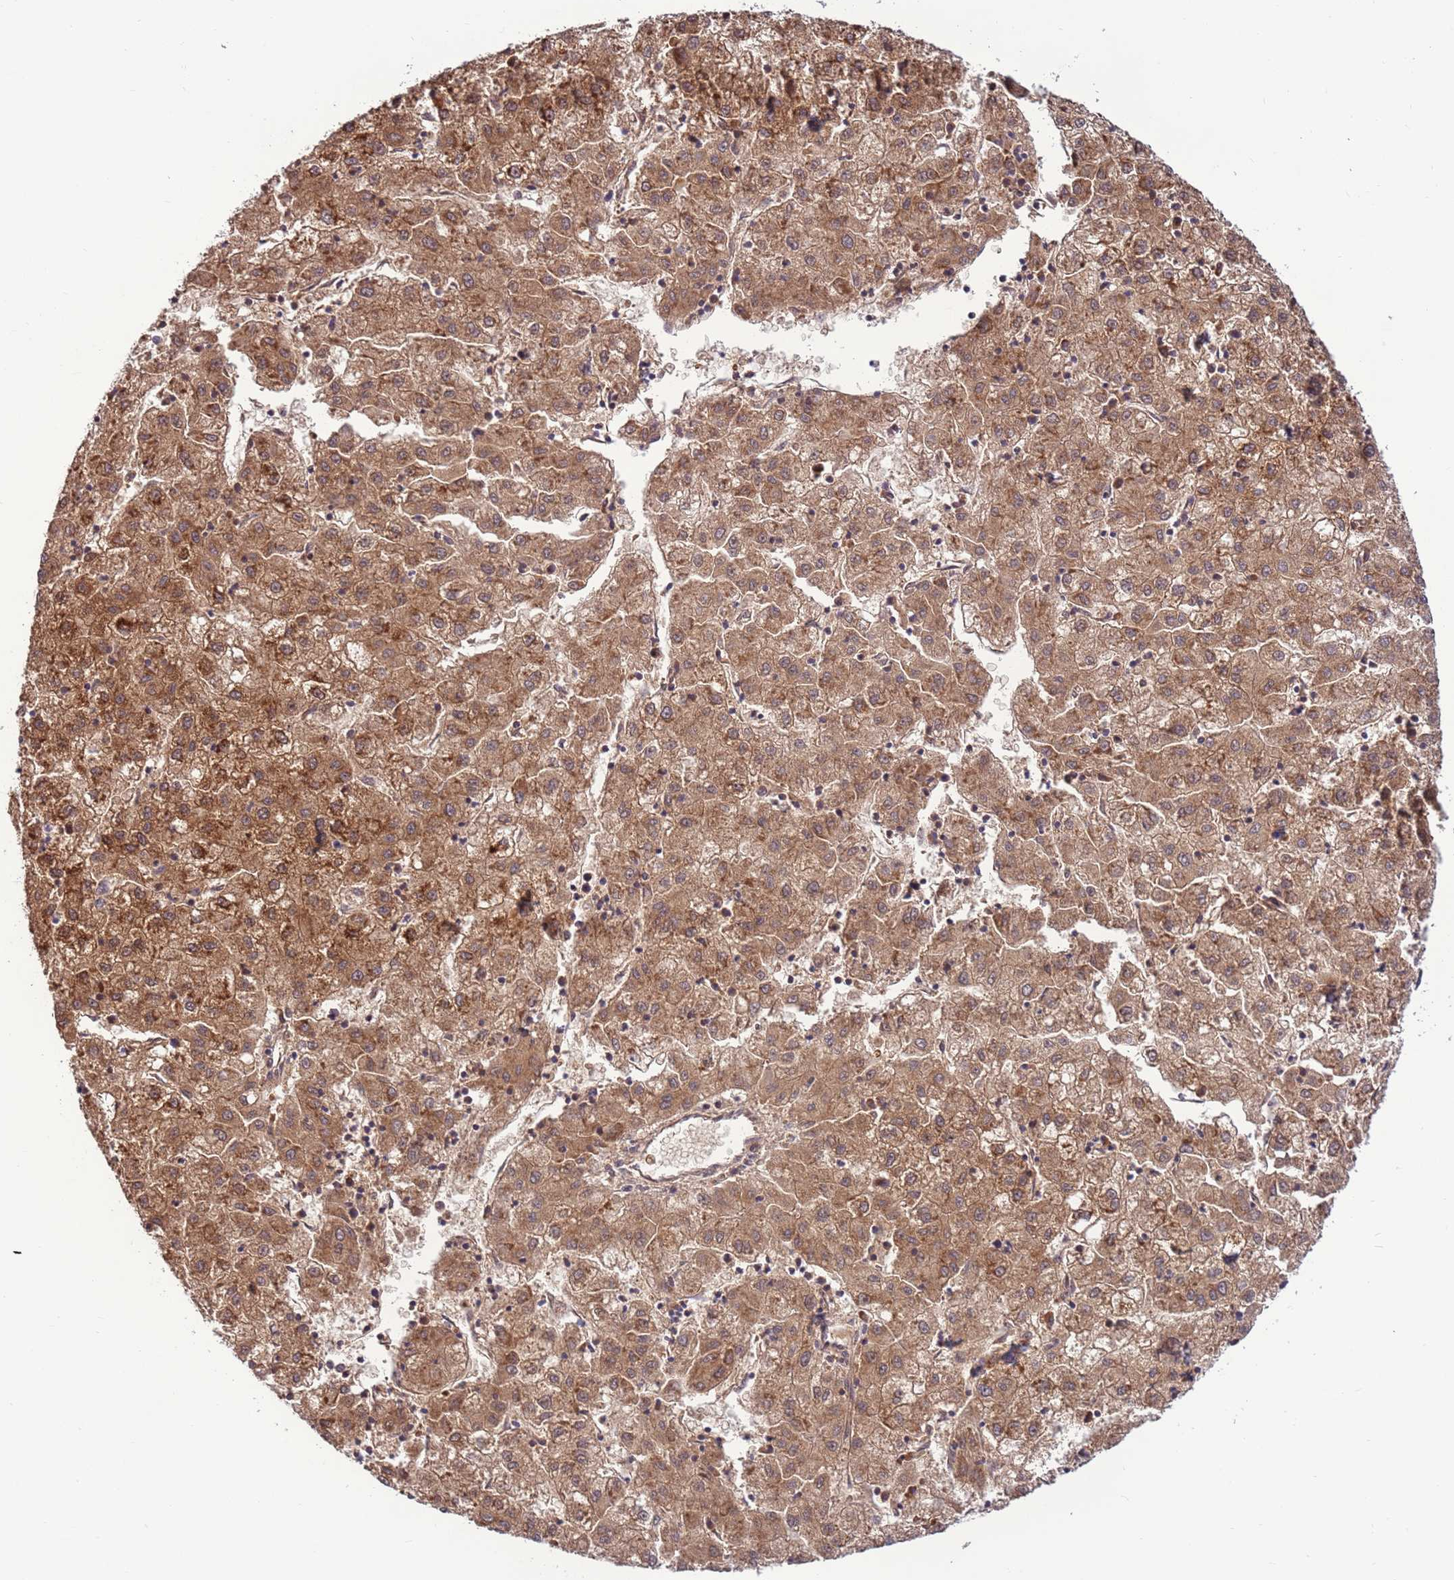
{"staining": {"intensity": "moderate", "quantity": ">75%", "location": "cytoplasmic/membranous"}, "tissue": "liver cancer", "cell_type": "Tumor cells", "image_type": "cancer", "snomed": [{"axis": "morphology", "description": "Carcinoma, Hepatocellular, NOS"}, {"axis": "topography", "description": "Liver"}], "caption": "The photomicrograph shows a brown stain indicating the presence of a protein in the cytoplasmic/membranous of tumor cells in liver cancer.", "gene": "DDX19B", "patient": {"sex": "male", "age": 72}}